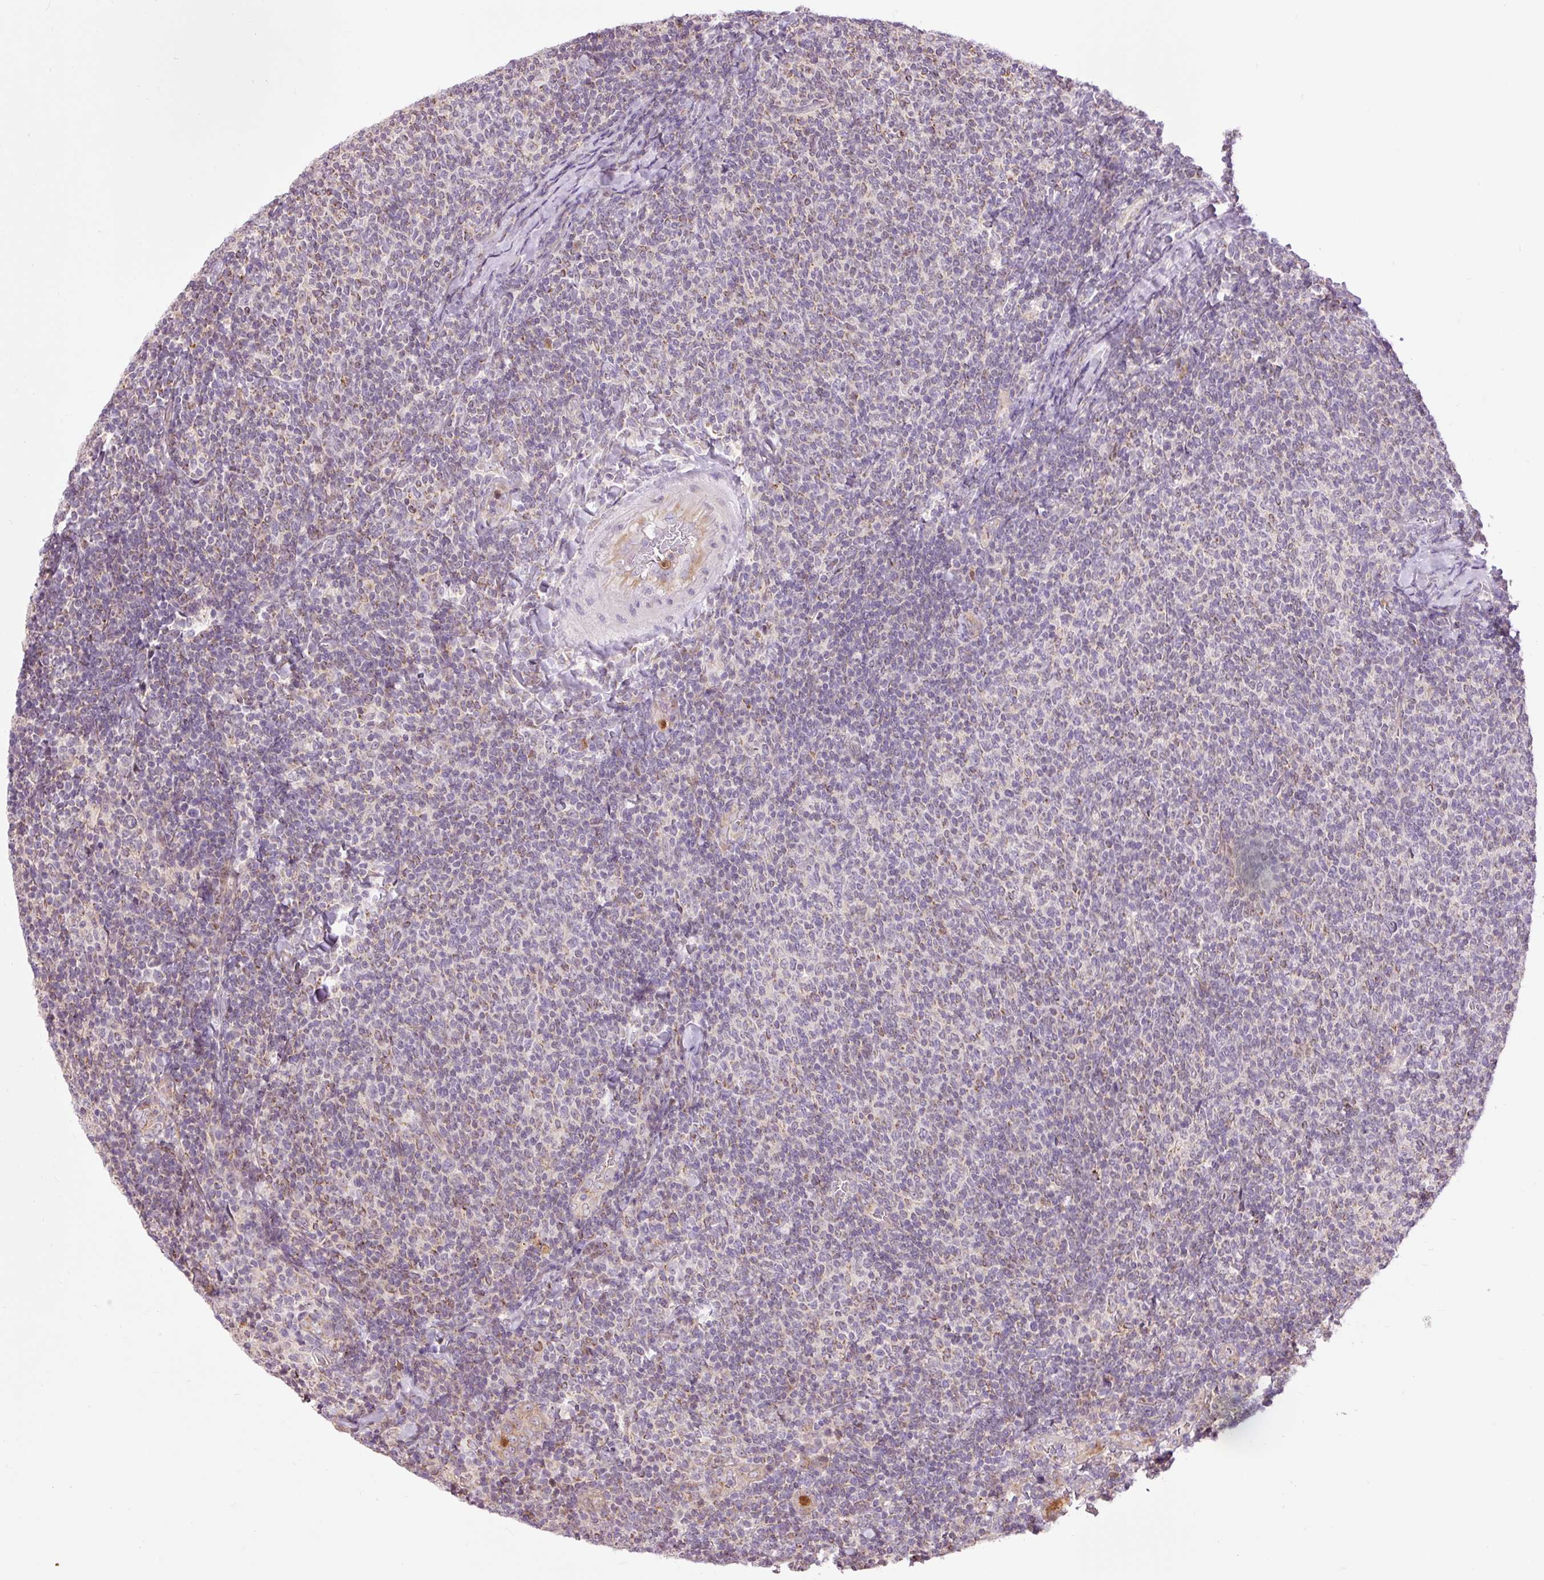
{"staining": {"intensity": "weak", "quantity": "<25%", "location": "cytoplasmic/membranous"}, "tissue": "lymphoma", "cell_type": "Tumor cells", "image_type": "cancer", "snomed": [{"axis": "morphology", "description": "Malignant lymphoma, non-Hodgkin's type, Low grade"}, {"axis": "topography", "description": "Lymph node"}], "caption": "Lymphoma was stained to show a protein in brown. There is no significant positivity in tumor cells.", "gene": "PRDX5", "patient": {"sex": "male", "age": 52}}